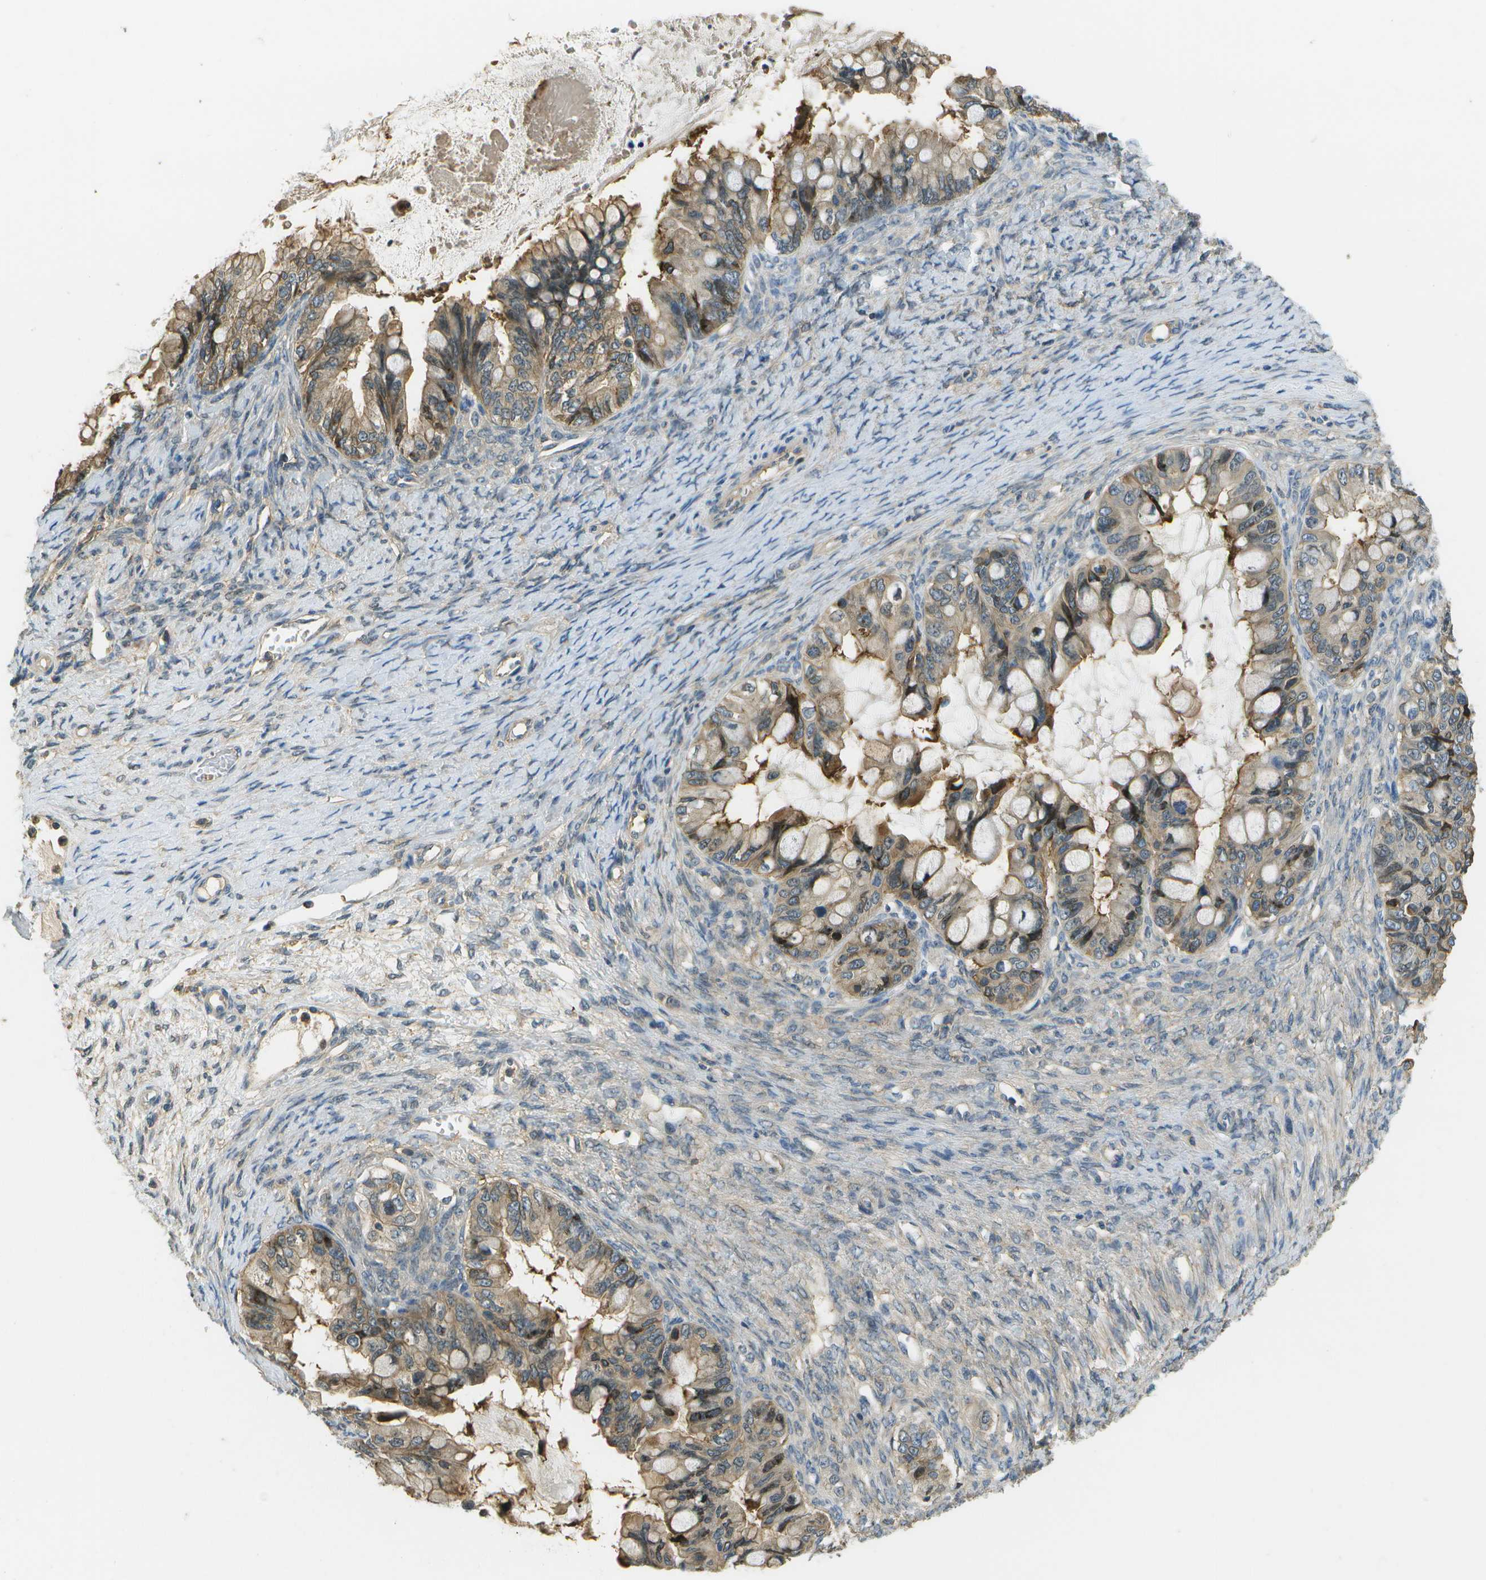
{"staining": {"intensity": "moderate", "quantity": ">75%", "location": "cytoplasmic/membranous"}, "tissue": "ovarian cancer", "cell_type": "Tumor cells", "image_type": "cancer", "snomed": [{"axis": "morphology", "description": "Cystadenocarcinoma, mucinous, NOS"}, {"axis": "topography", "description": "Ovary"}], "caption": "This is a photomicrograph of immunohistochemistry staining of ovarian cancer (mucinous cystadenocarcinoma), which shows moderate positivity in the cytoplasmic/membranous of tumor cells.", "gene": "LRRC66", "patient": {"sex": "female", "age": 80}}